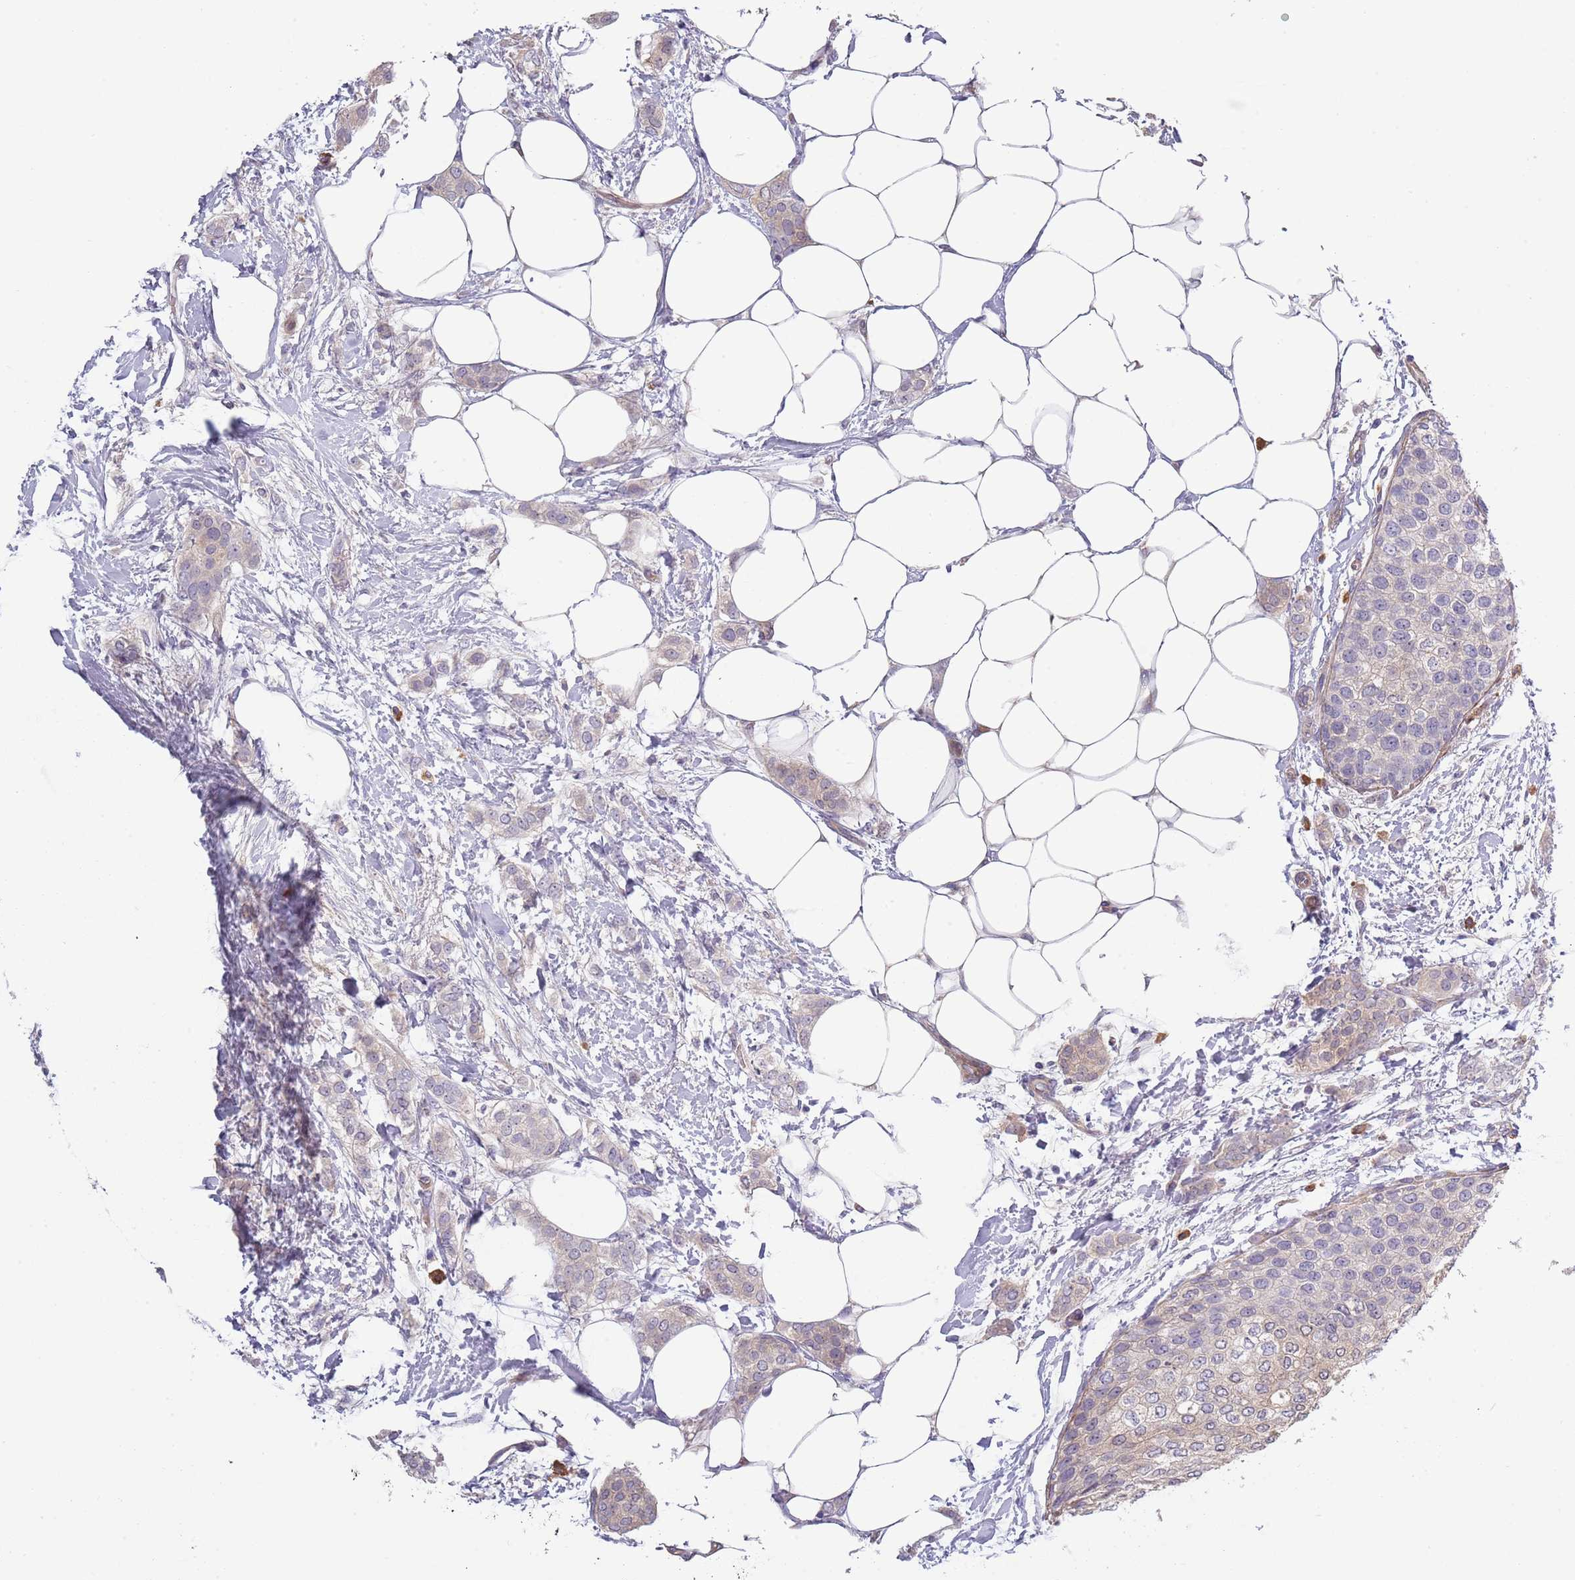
{"staining": {"intensity": "weak", "quantity": "<25%", "location": "cytoplasmic/membranous"}, "tissue": "breast cancer", "cell_type": "Tumor cells", "image_type": "cancer", "snomed": [{"axis": "morphology", "description": "Duct carcinoma"}, {"axis": "topography", "description": "Breast"}], "caption": "Human breast invasive ductal carcinoma stained for a protein using immunohistochemistry (IHC) demonstrates no staining in tumor cells.", "gene": "TINAGL1", "patient": {"sex": "female", "age": 72}}